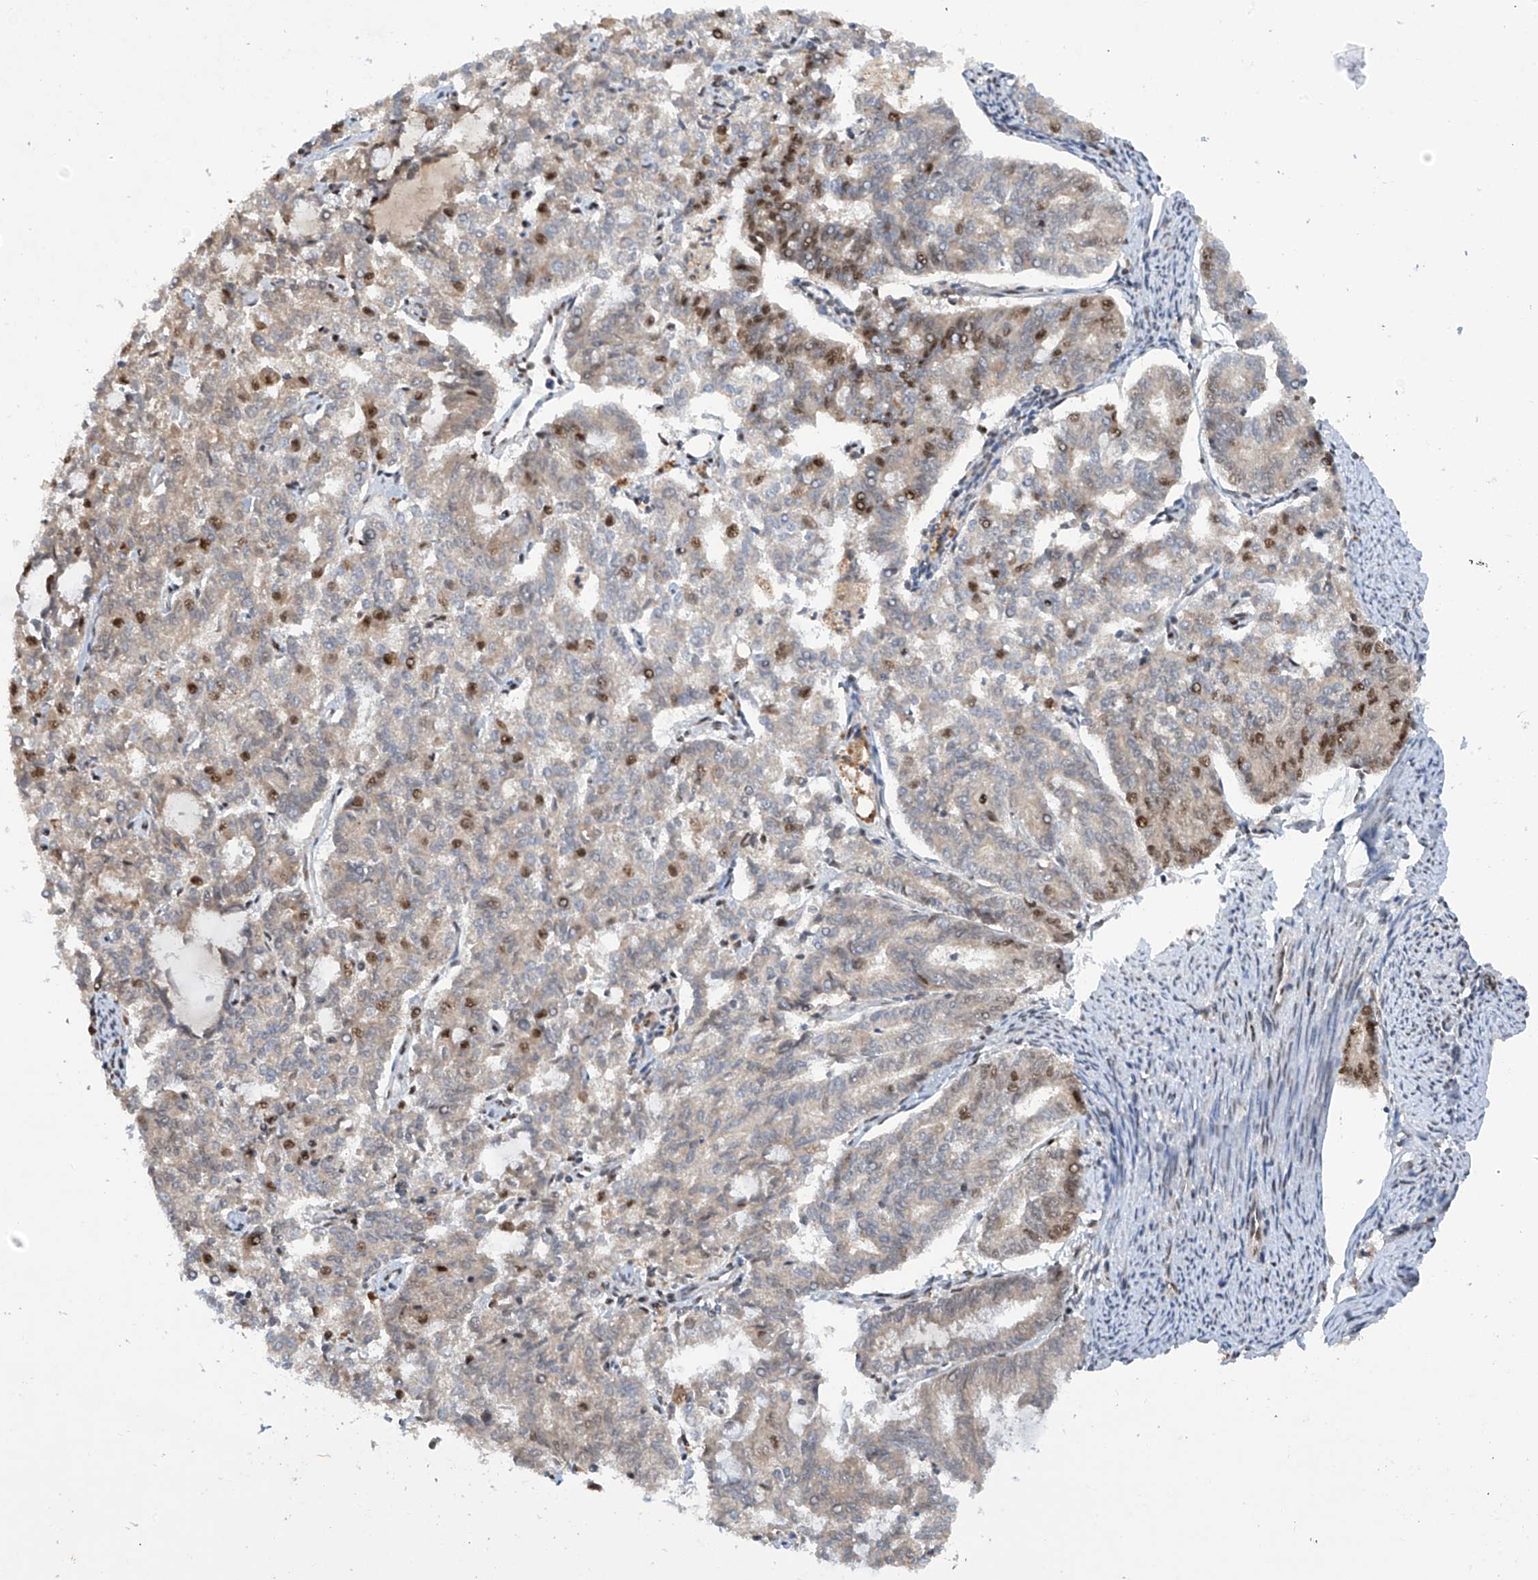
{"staining": {"intensity": "moderate", "quantity": "25%-75%", "location": "nuclear"}, "tissue": "endometrial cancer", "cell_type": "Tumor cells", "image_type": "cancer", "snomed": [{"axis": "morphology", "description": "Adenocarcinoma, NOS"}, {"axis": "topography", "description": "Endometrium"}], "caption": "Immunohistochemistry (IHC) (DAB) staining of endometrial cancer displays moderate nuclear protein positivity in about 25%-75% of tumor cells.", "gene": "RPAIN", "patient": {"sex": "female", "age": 79}}